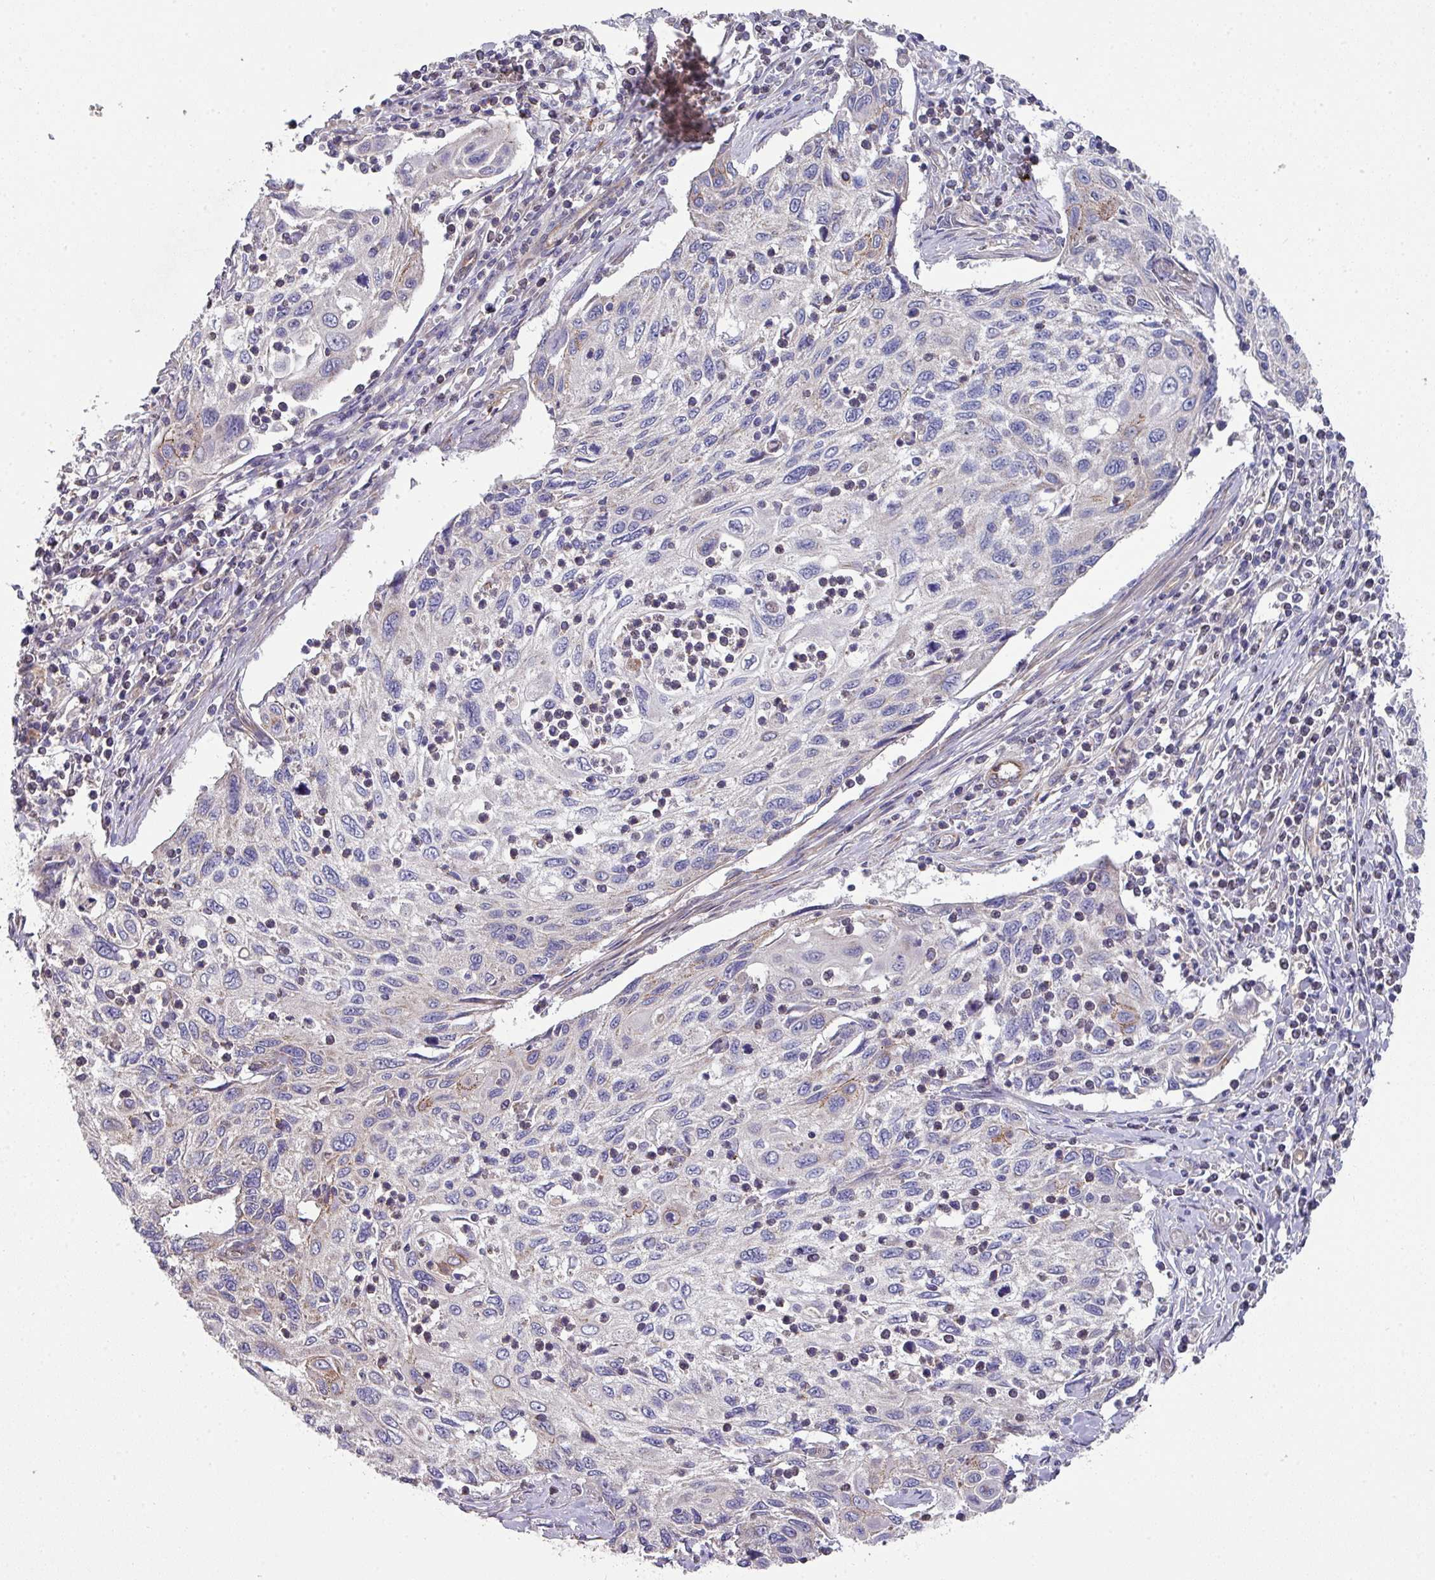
{"staining": {"intensity": "negative", "quantity": "none", "location": "none"}, "tissue": "cervical cancer", "cell_type": "Tumor cells", "image_type": "cancer", "snomed": [{"axis": "morphology", "description": "Squamous cell carcinoma, NOS"}, {"axis": "topography", "description": "Cervix"}], "caption": "This is a micrograph of immunohistochemistry (IHC) staining of cervical cancer (squamous cell carcinoma), which shows no expression in tumor cells.", "gene": "DCAF12L2", "patient": {"sex": "female", "age": 70}}